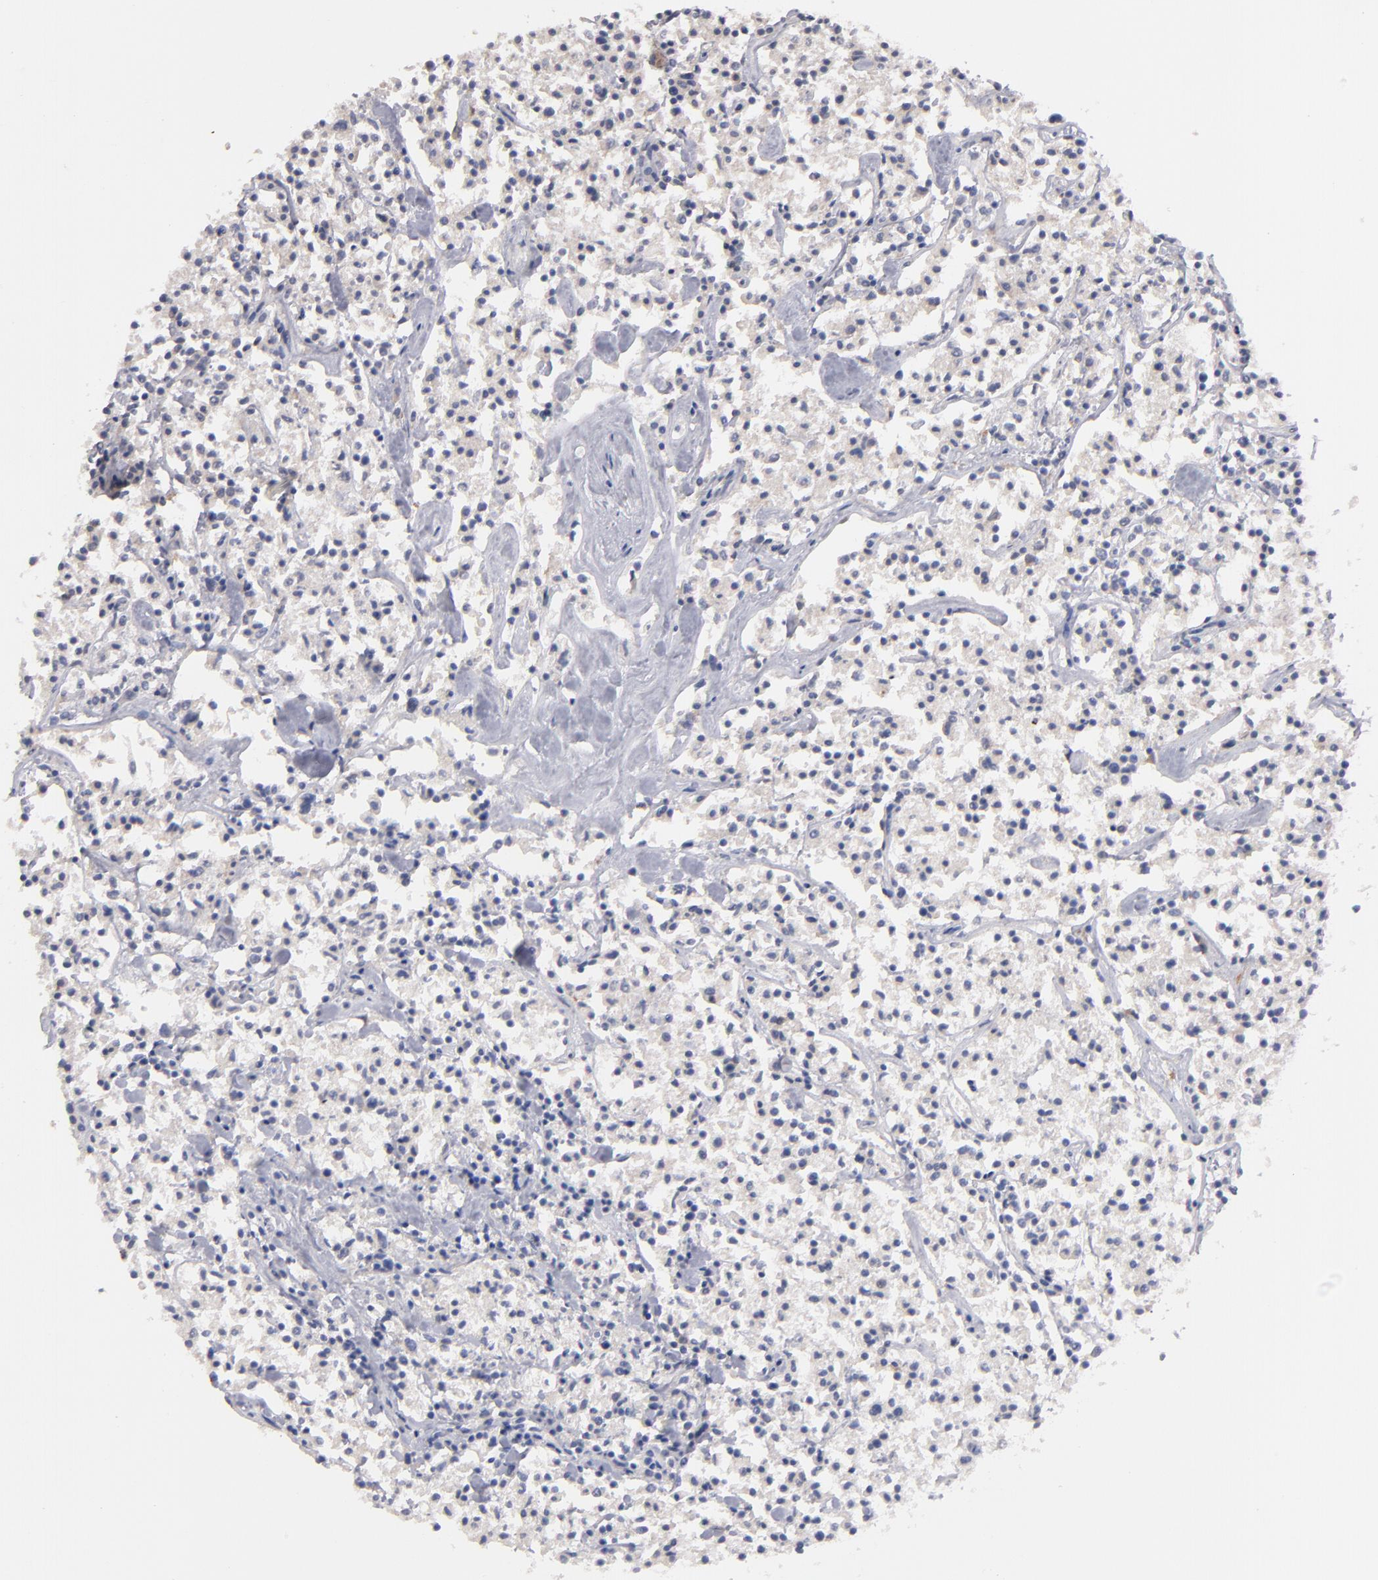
{"staining": {"intensity": "negative", "quantity": "none", "location": "none"}, "tissue": "lymphoma", "cell_type": "Tumor cells", "image_type": "cancer", "snomed": [{"axis": "morphology", "description": "Malignant lymphoma, non-Hodgkin's type, Low grade"}, {"axis": "topography", "description": "Small intestine"}], "caption": "An image of low-grade malignant lymphoma, non-Hodgkin's type stained for a protein displays no brown staining in tumor cells. (Stains: DAB (3,3'-diaminobenzidine) immunohistochemistry with hematoxylin counter stain, Microscopy: brightfield microscopy at high magnification).", "gene": "HCCS", "patient": {"sex": "female", "age": 59}}